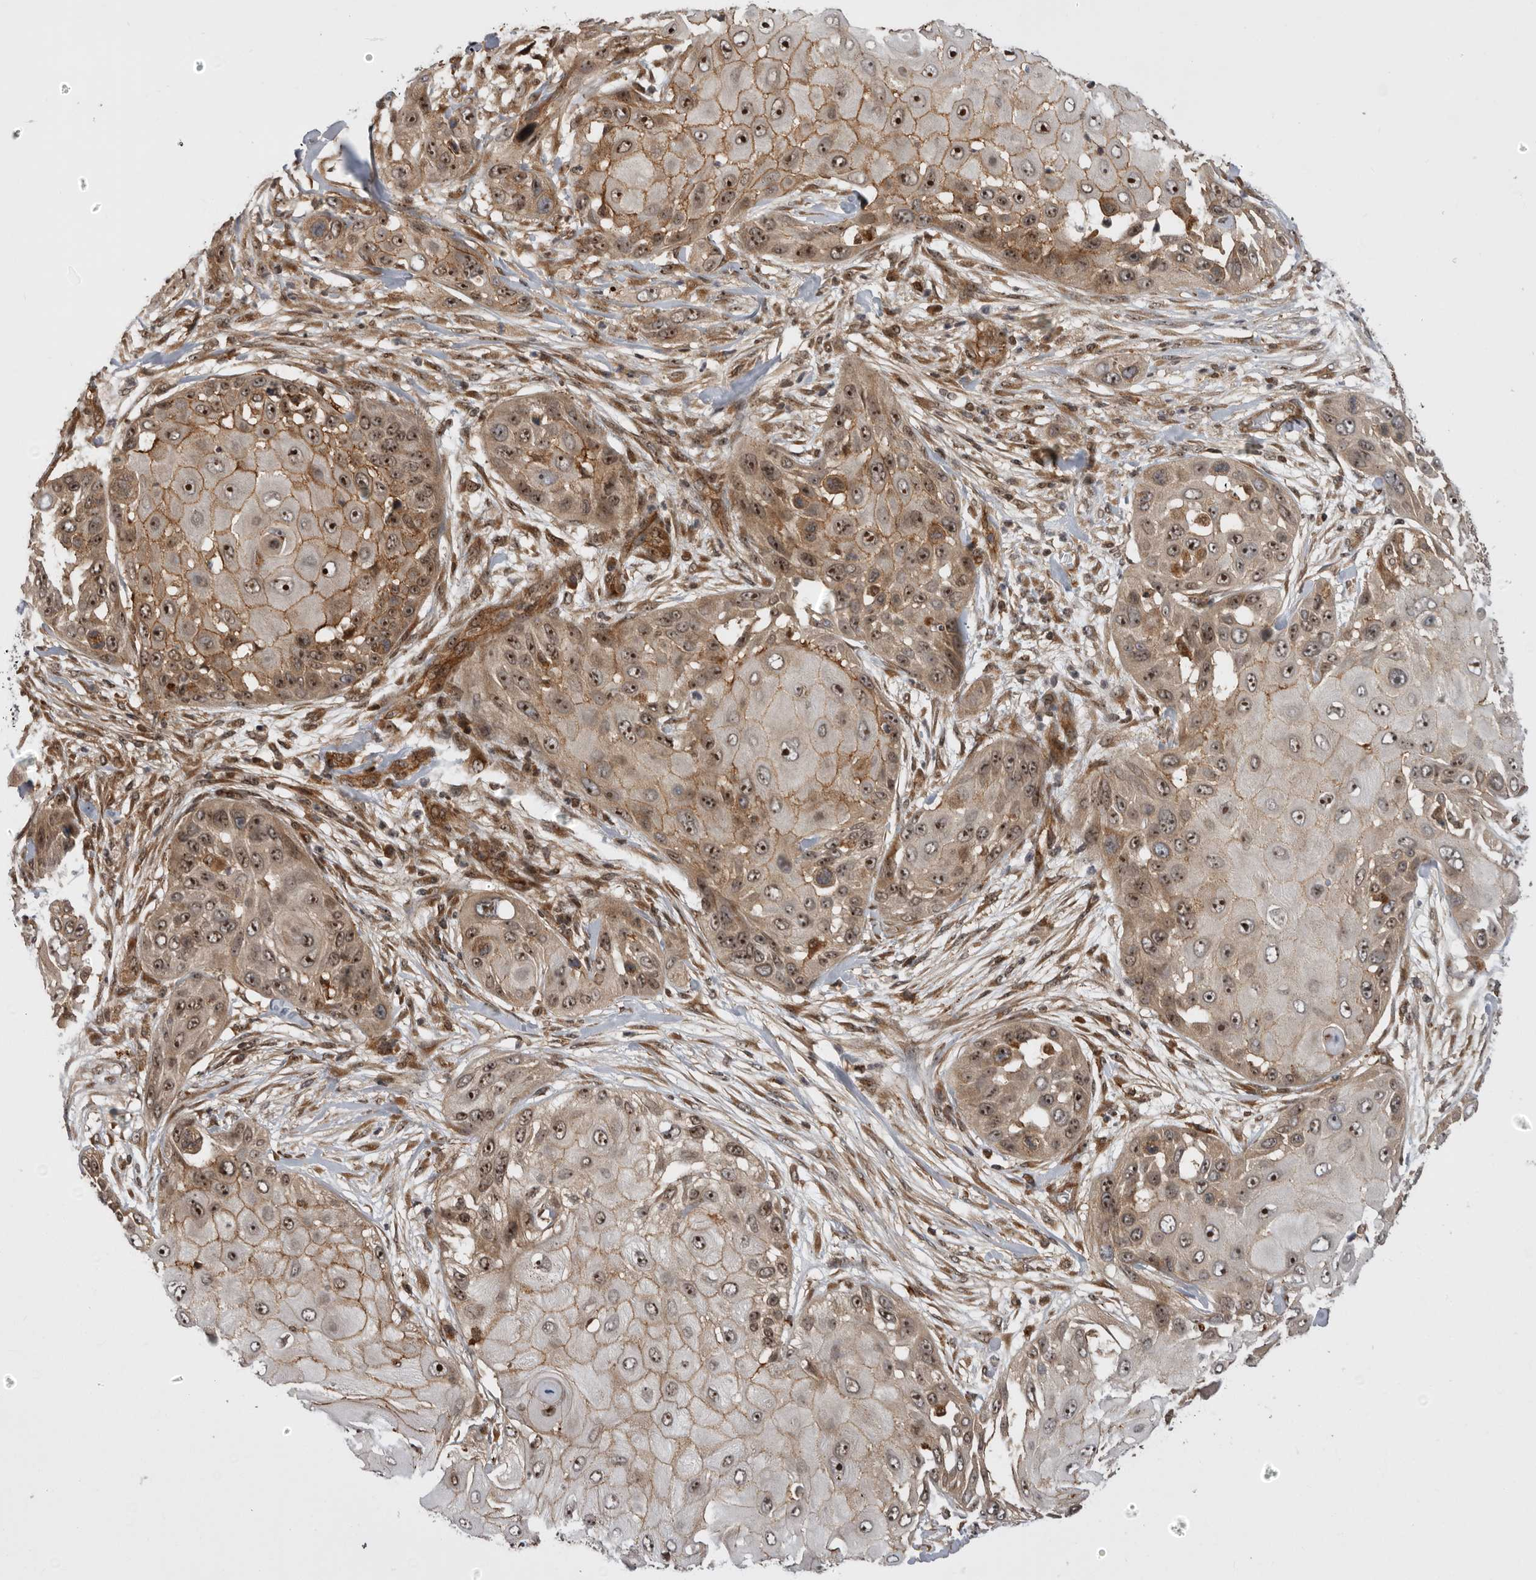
{"staining": {"intensity": "moderate", "quantity": ">75%", "location": "cytoplasmic/membranous,nuclear"}, "tissue": "skin cancer", "cell_type": "Tumor cells", "image_type": "cancer", "snomed": [{"axis": "morphology", "description": "Squamous cell carcinoma, NOS"}, {"axis": "topography", "description": "Skin"}], "caption": "Protein expression analysis of human skin squamous cell carcinoma reveals moderate cytoplasmic/membranous and nuclear positivity in about >75% of tumor cells. (Brightfield microscopy of DAB IHC at high magnification).", "gene": "DHDDS", "patient": {"sex": "female", "age": 44}}